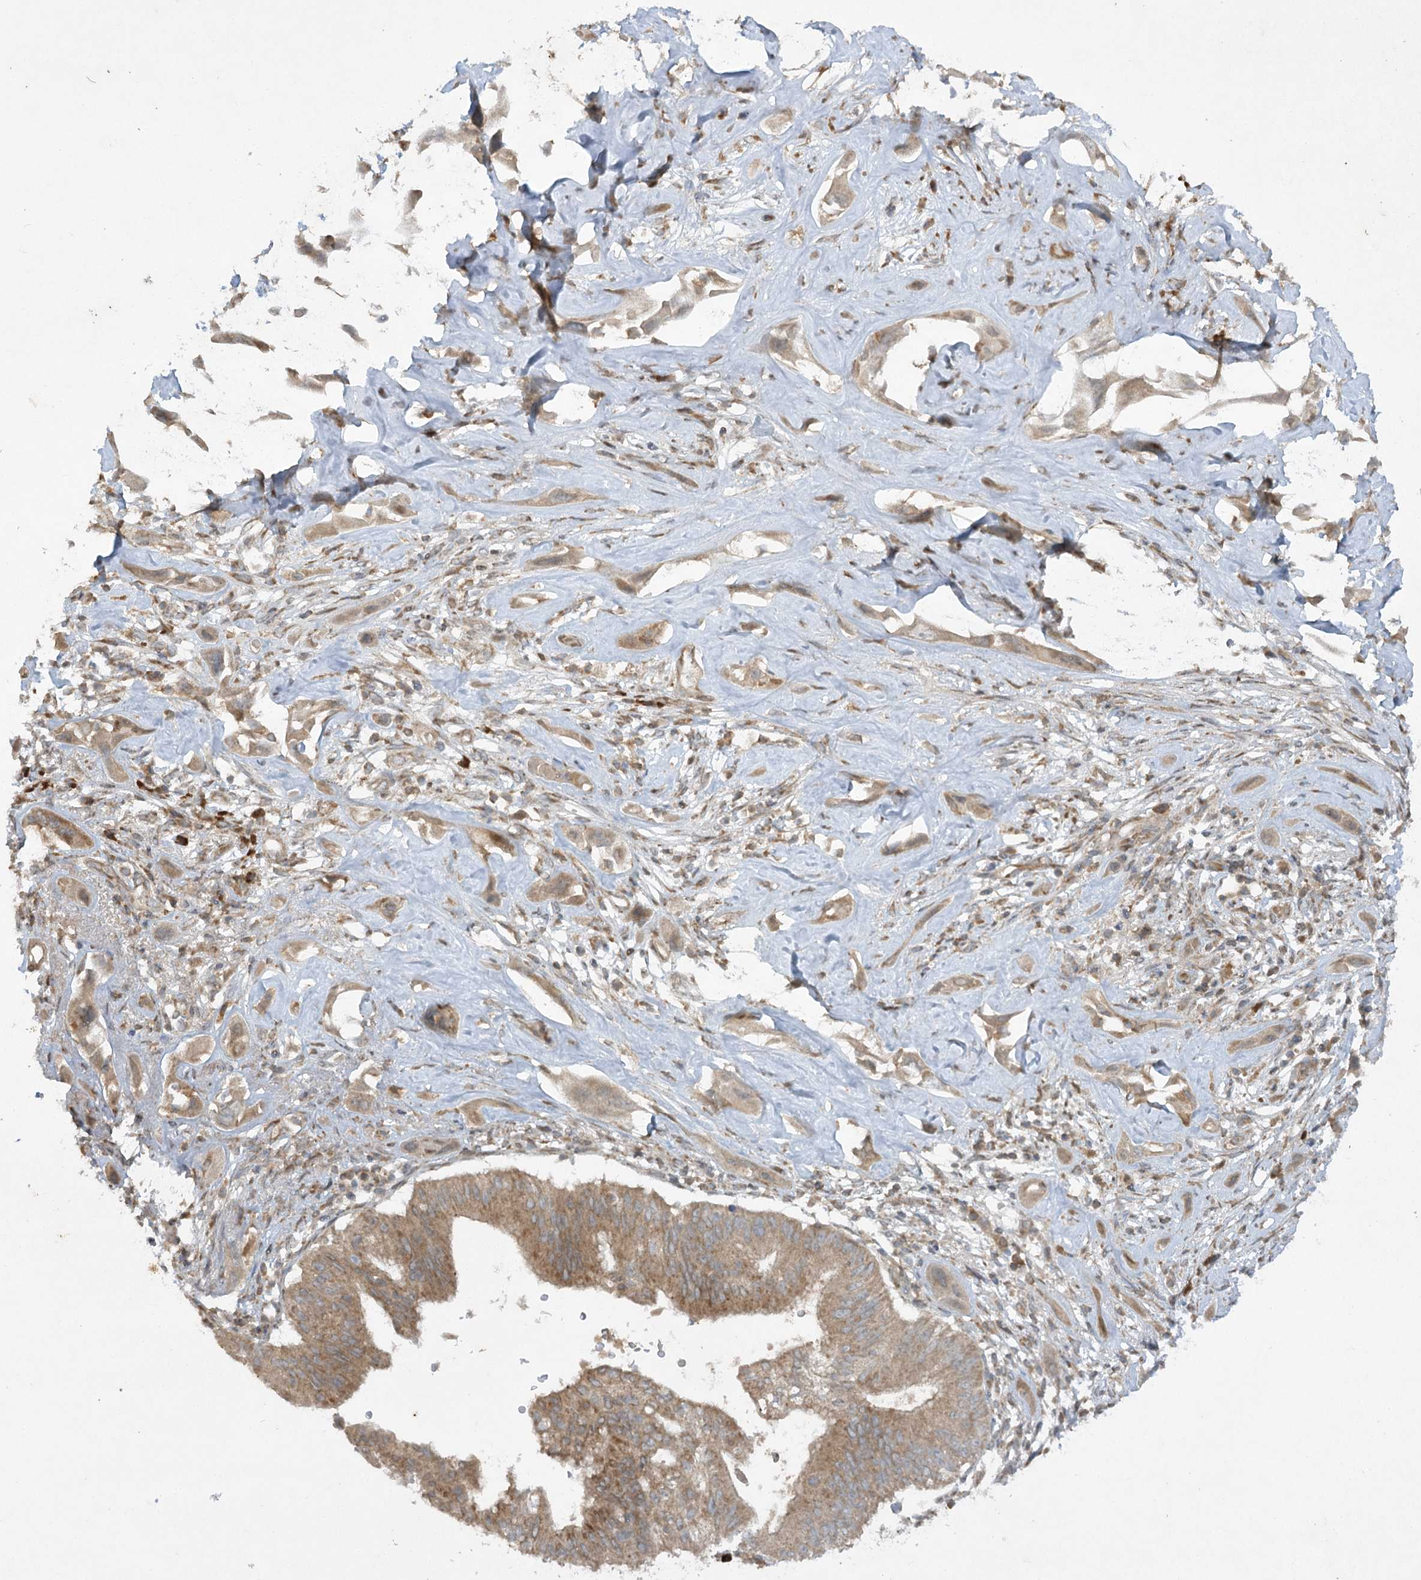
{"staining": {"intensity": "moderate", "quantity": ">75%", "location": "cytoplasmic/membranous"}, "tissue": "pancreatic cancer", "cell_type": "Tumor cells", "image_type": "cancer", "snomed": [{"axis": "morphology", "description": "Adenocarcinoma, NOS"}, {"axis": "topography", "description": "Pancreas"}], "caption": "Brown immunohistochemical staining in human pancreatic cancer (adenocarcinoma) shows moderate cytoplasmic/membranous expression in approximately >75% of tumor cells. (Stains: DAB in brown, nuclei in blue, Microscopy: brightfield microscopy at high magnification).", "gene": "TRAF3IP1", "patient": {"sex": "male", "age": 68}}